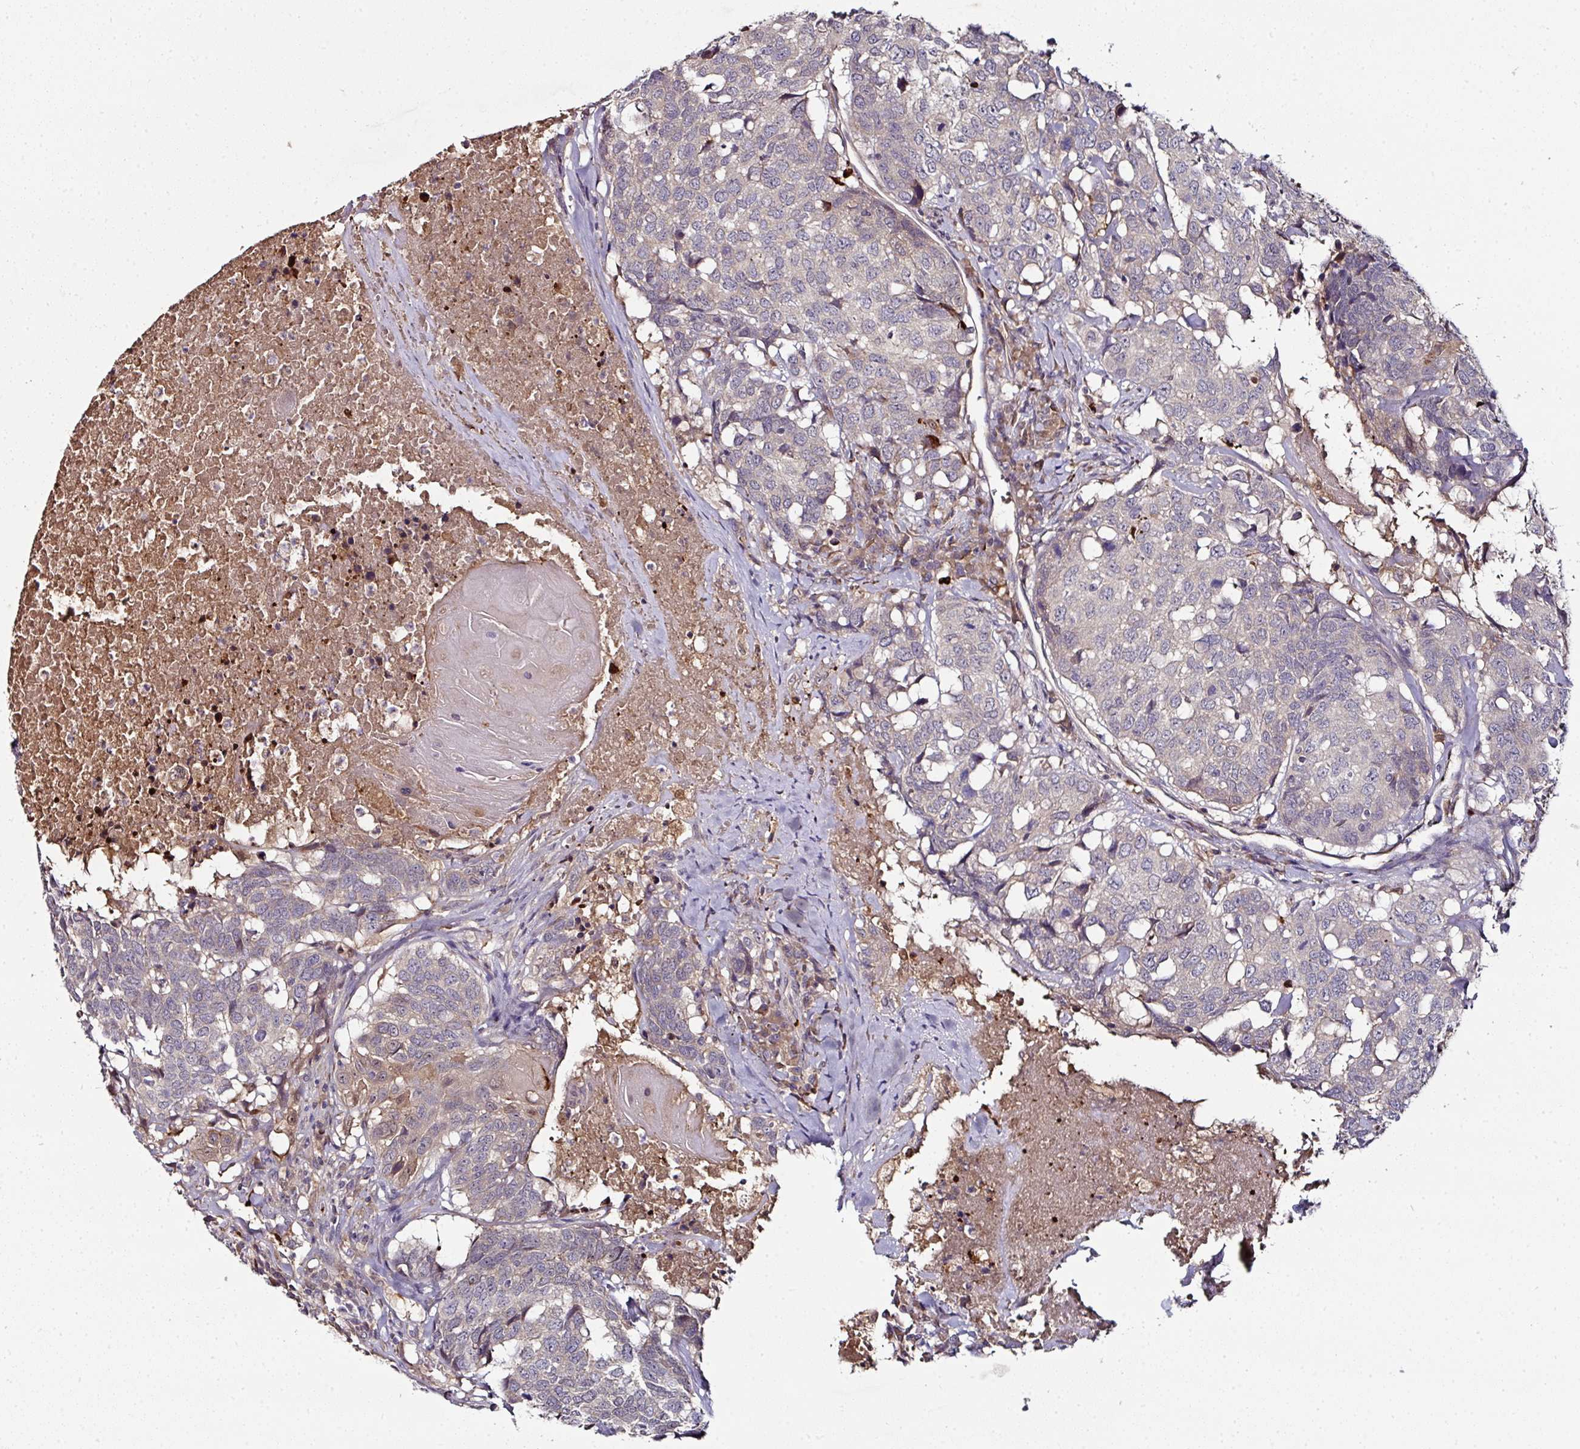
{"staining": {"intensity": "weak", "quantity": "<25%", "location": "cytoplasmic/membranous"}, "tissue": "head and neck cancer", "cell_type": "Tumor cells", "image_type": "cancer", "snomed": [{"axis": "morphology", "description": "Squamous cell carcinoma, NOS"}, {"axis": "topography", "description": "Head-Neck"}], "caption": "Human head and neck cancer stained for a protein using immunohistochemistry (IHC) shows no staining in tumor cells.", "gene": "CTDSP2", "patient": {"sex": "male", "age": 66}}